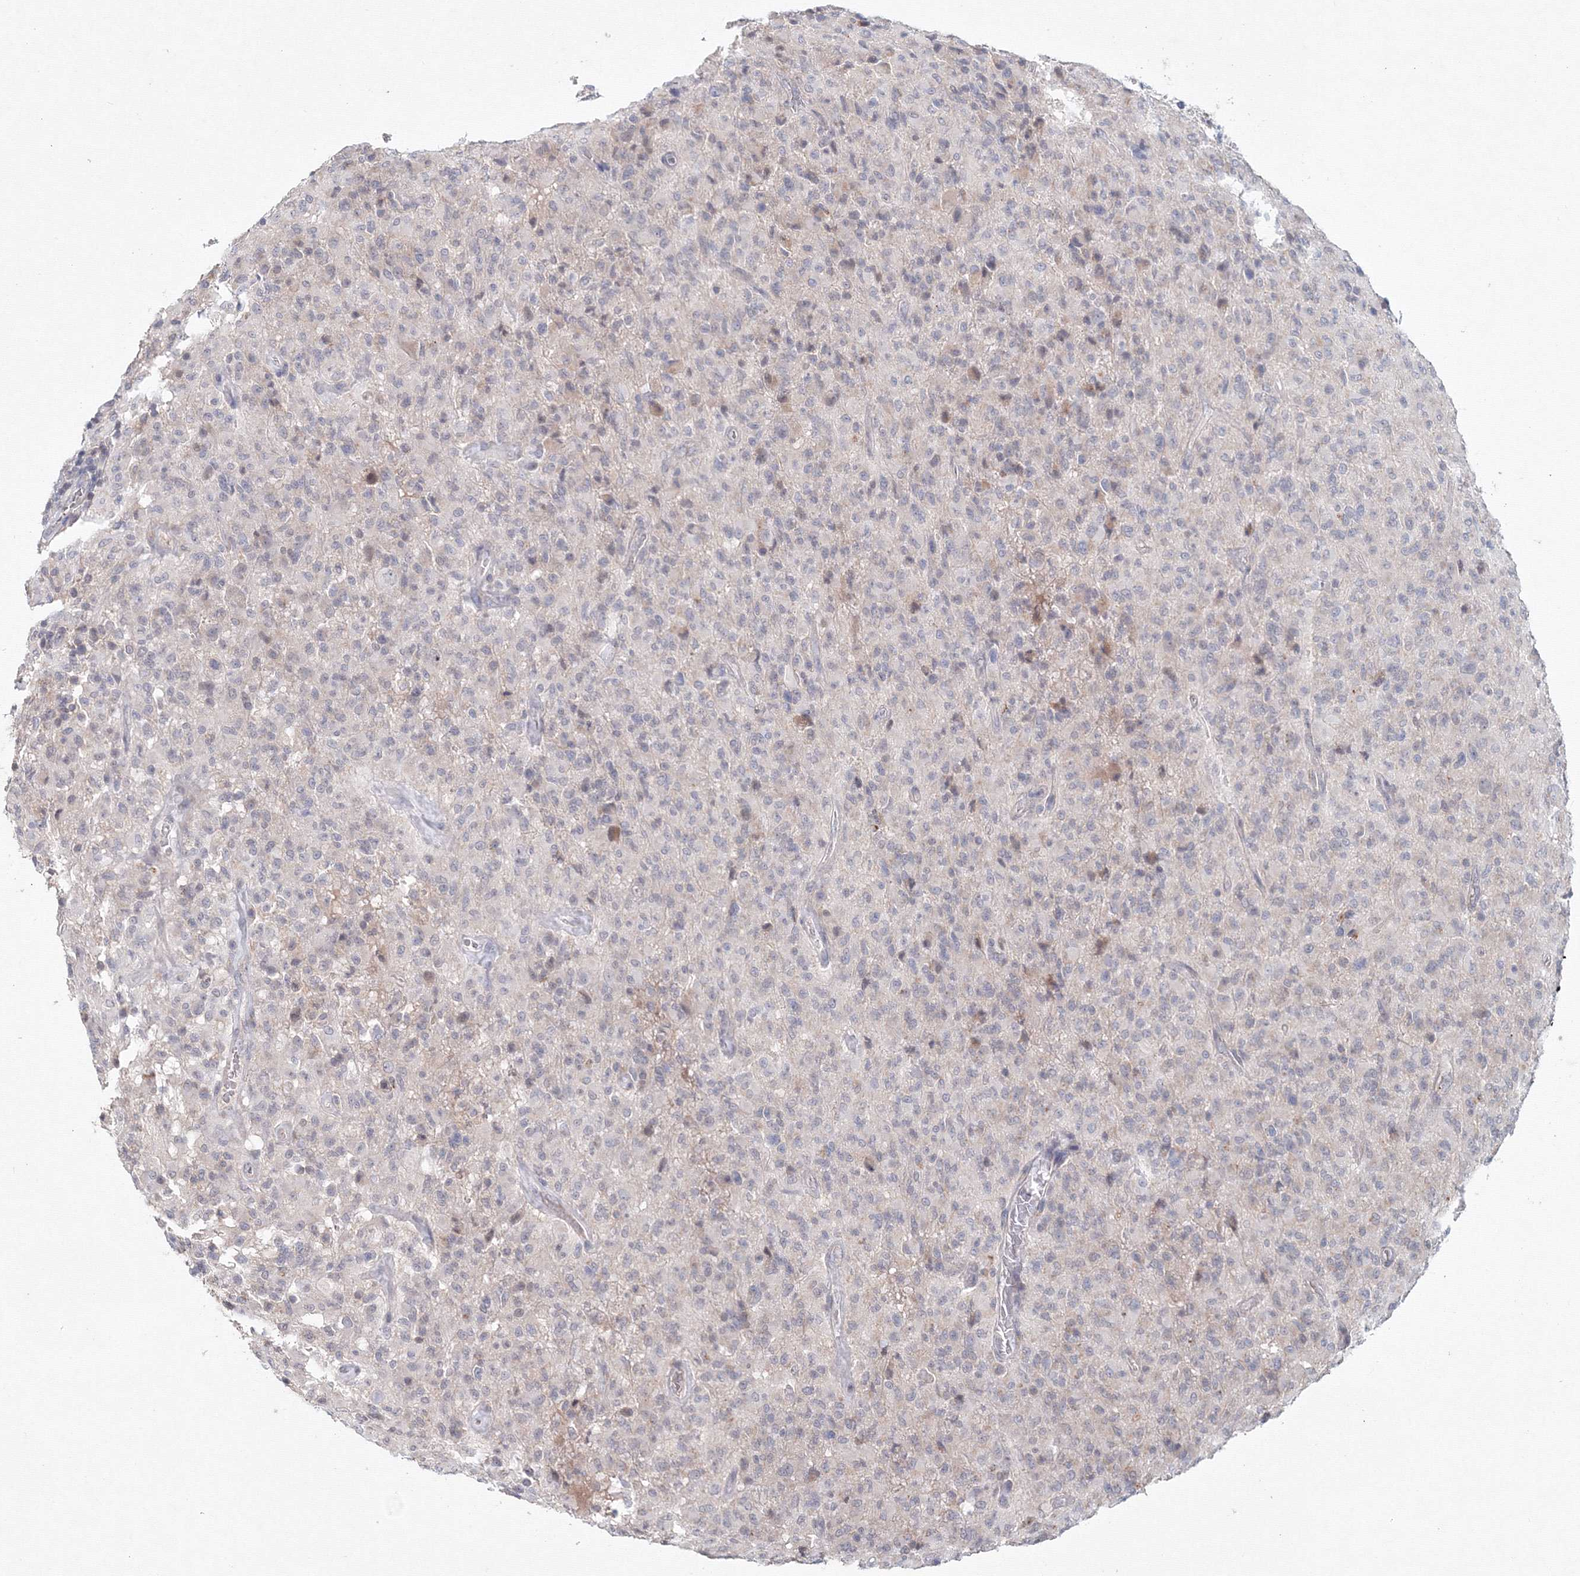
{"staining": {"intensity": "negative", "quantity": "none", "location": "none"}, "tissue": "glioma", "cell_type": "Tumor cells", "image_type": "cancer", "snomed": [{"axis": "morphology", "description": "Glioma, malignant, High grade"}, {"axis": "topography", "description": "Brain"}], "caption": "IHC histopathology image of neoplastic tissue: human glioma stained with DAB demonstrates no significant protein staining in tumor cells.", "gene": "SLC7A7", "patient": {"sex": "female", "age": 57}}